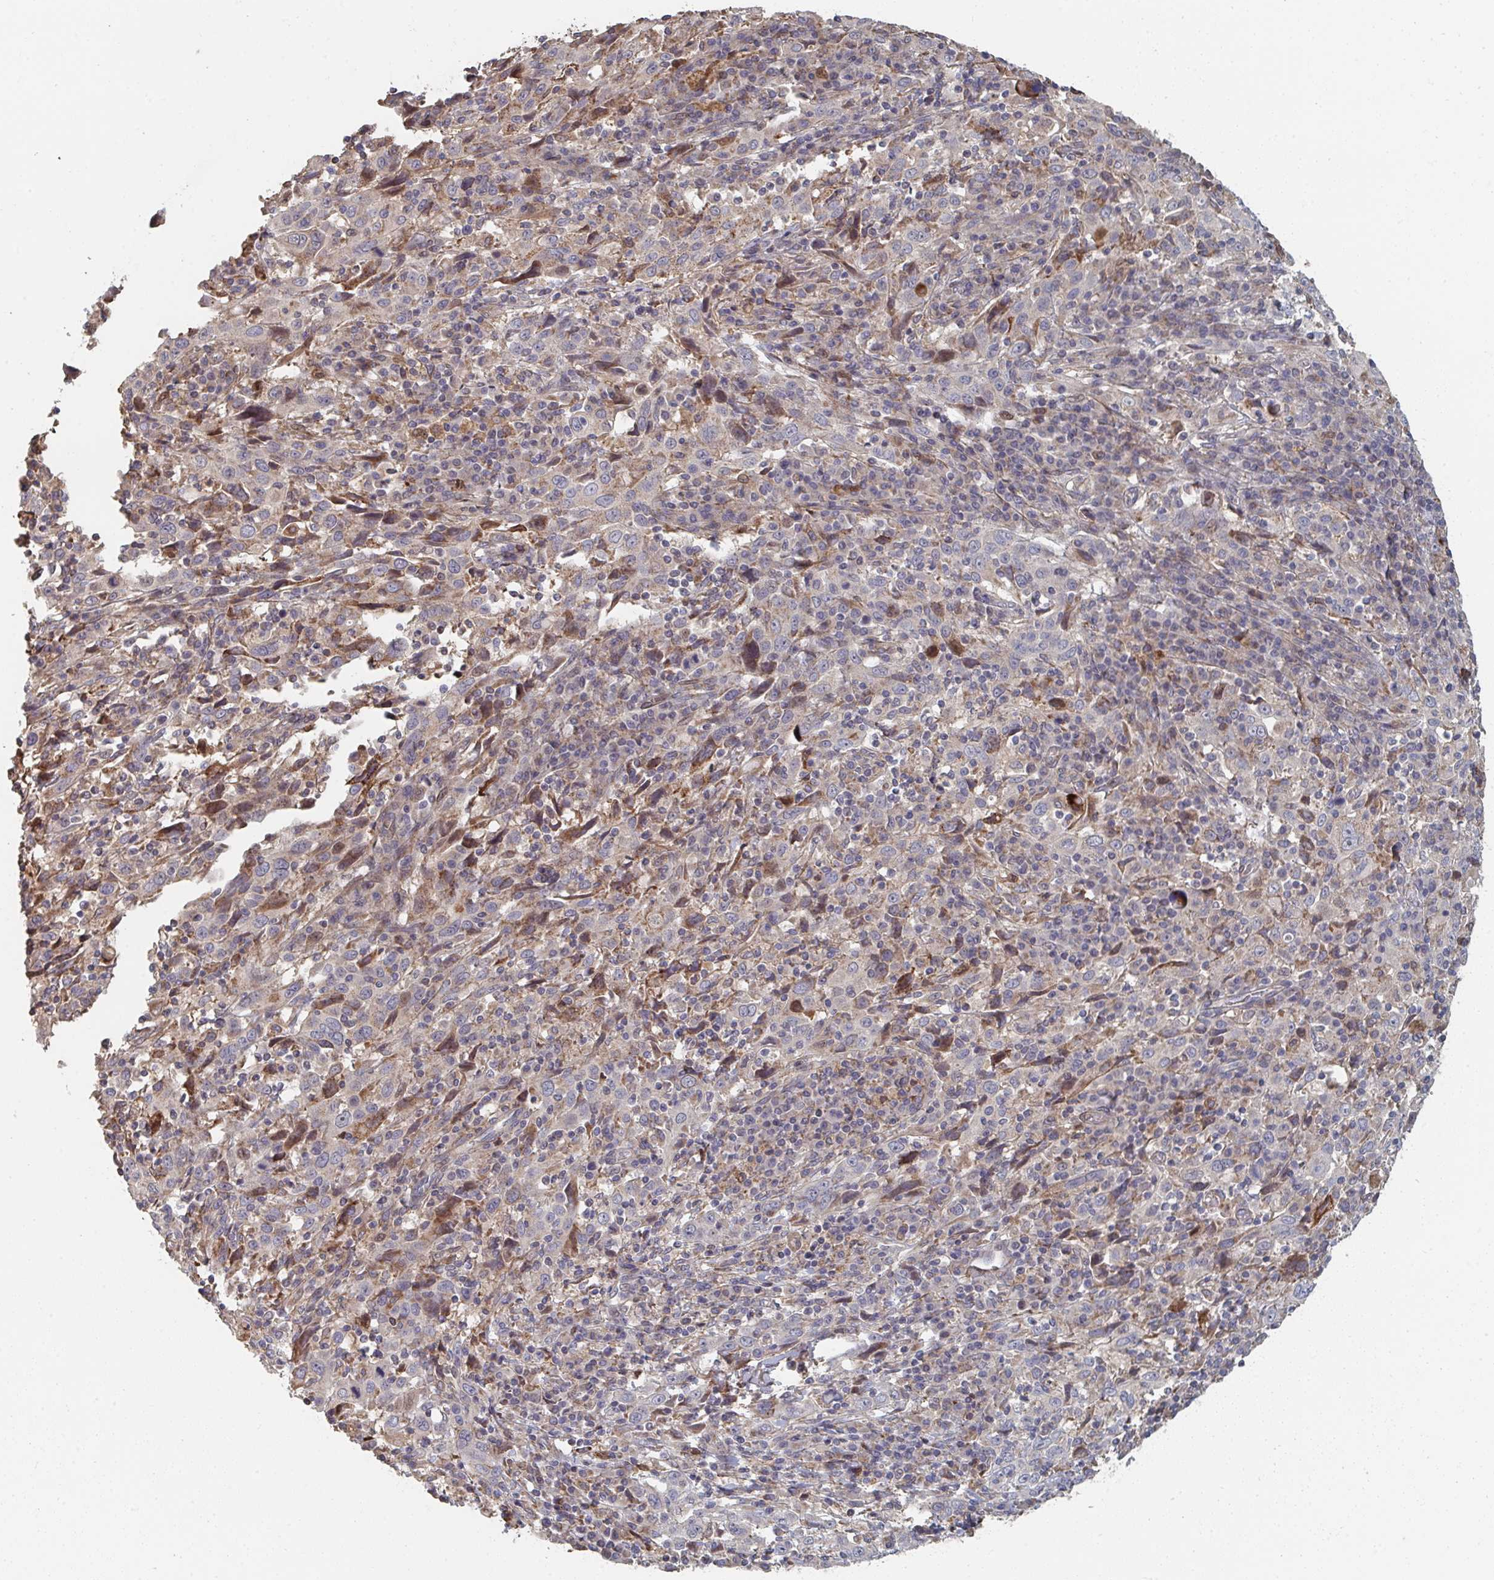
{"staining": {"intensity": "negative", "quantity": "none", "location": "none"}, "tissue": "cervical cancer", "cell_type": "Tumor cells", "image_type": "cancer", "snomed": [{"axis": "morphology", "description": "Squamous cell carcinoma, NOS"}, {"axis": "topography", "description": "Cervix"}], "caption": "Immunohistochemical staining of cervical cancer exhibits no significant positivity in tumor cells.", "gene": "PTEN", "patient": {"sex": "female", "age": 46}}